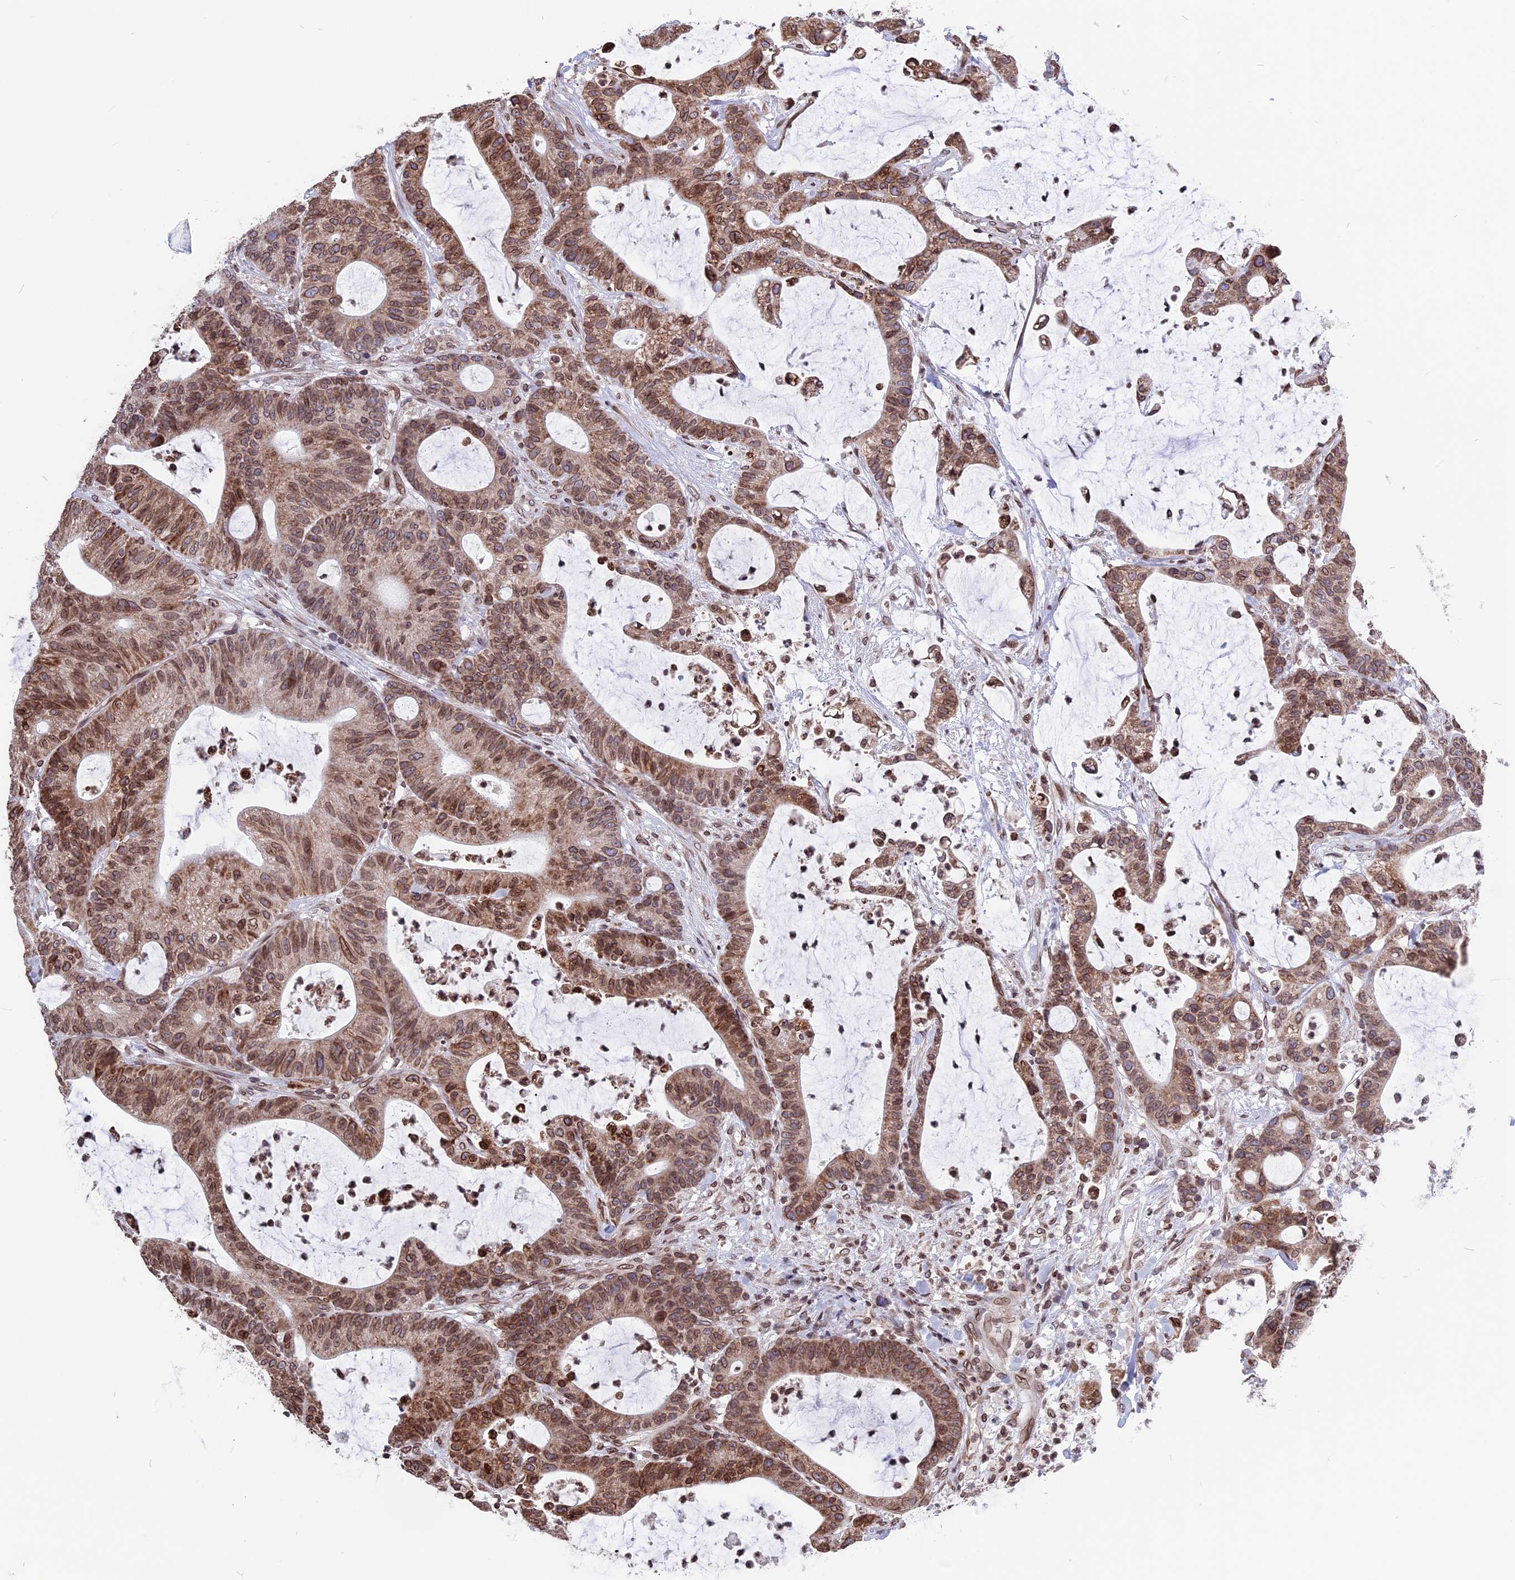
{"staining": {"intensity": "moderate", "quantity": ">75%", "location": "cytoplasmic/membranous,nuclear"}, "tissue": "colorectal cancer", "cell_type": "Tumor cells", "image_type": "cancer", "snomed": [{"axis": "morphology", "description": "Adenocarcinoma, NOS"}, {"axis": "topography", "description": "Colon"}], "caption": "DAB immunohistochemical staining of colorectal cancer (adenocarcinoma) reveals moderate cytoplasmic/membranous and nuclear protein positivity in approximately >75% of tumor cells.", "gene": "PTCHD4", "patient": {"sex": "female", "age": 84}}